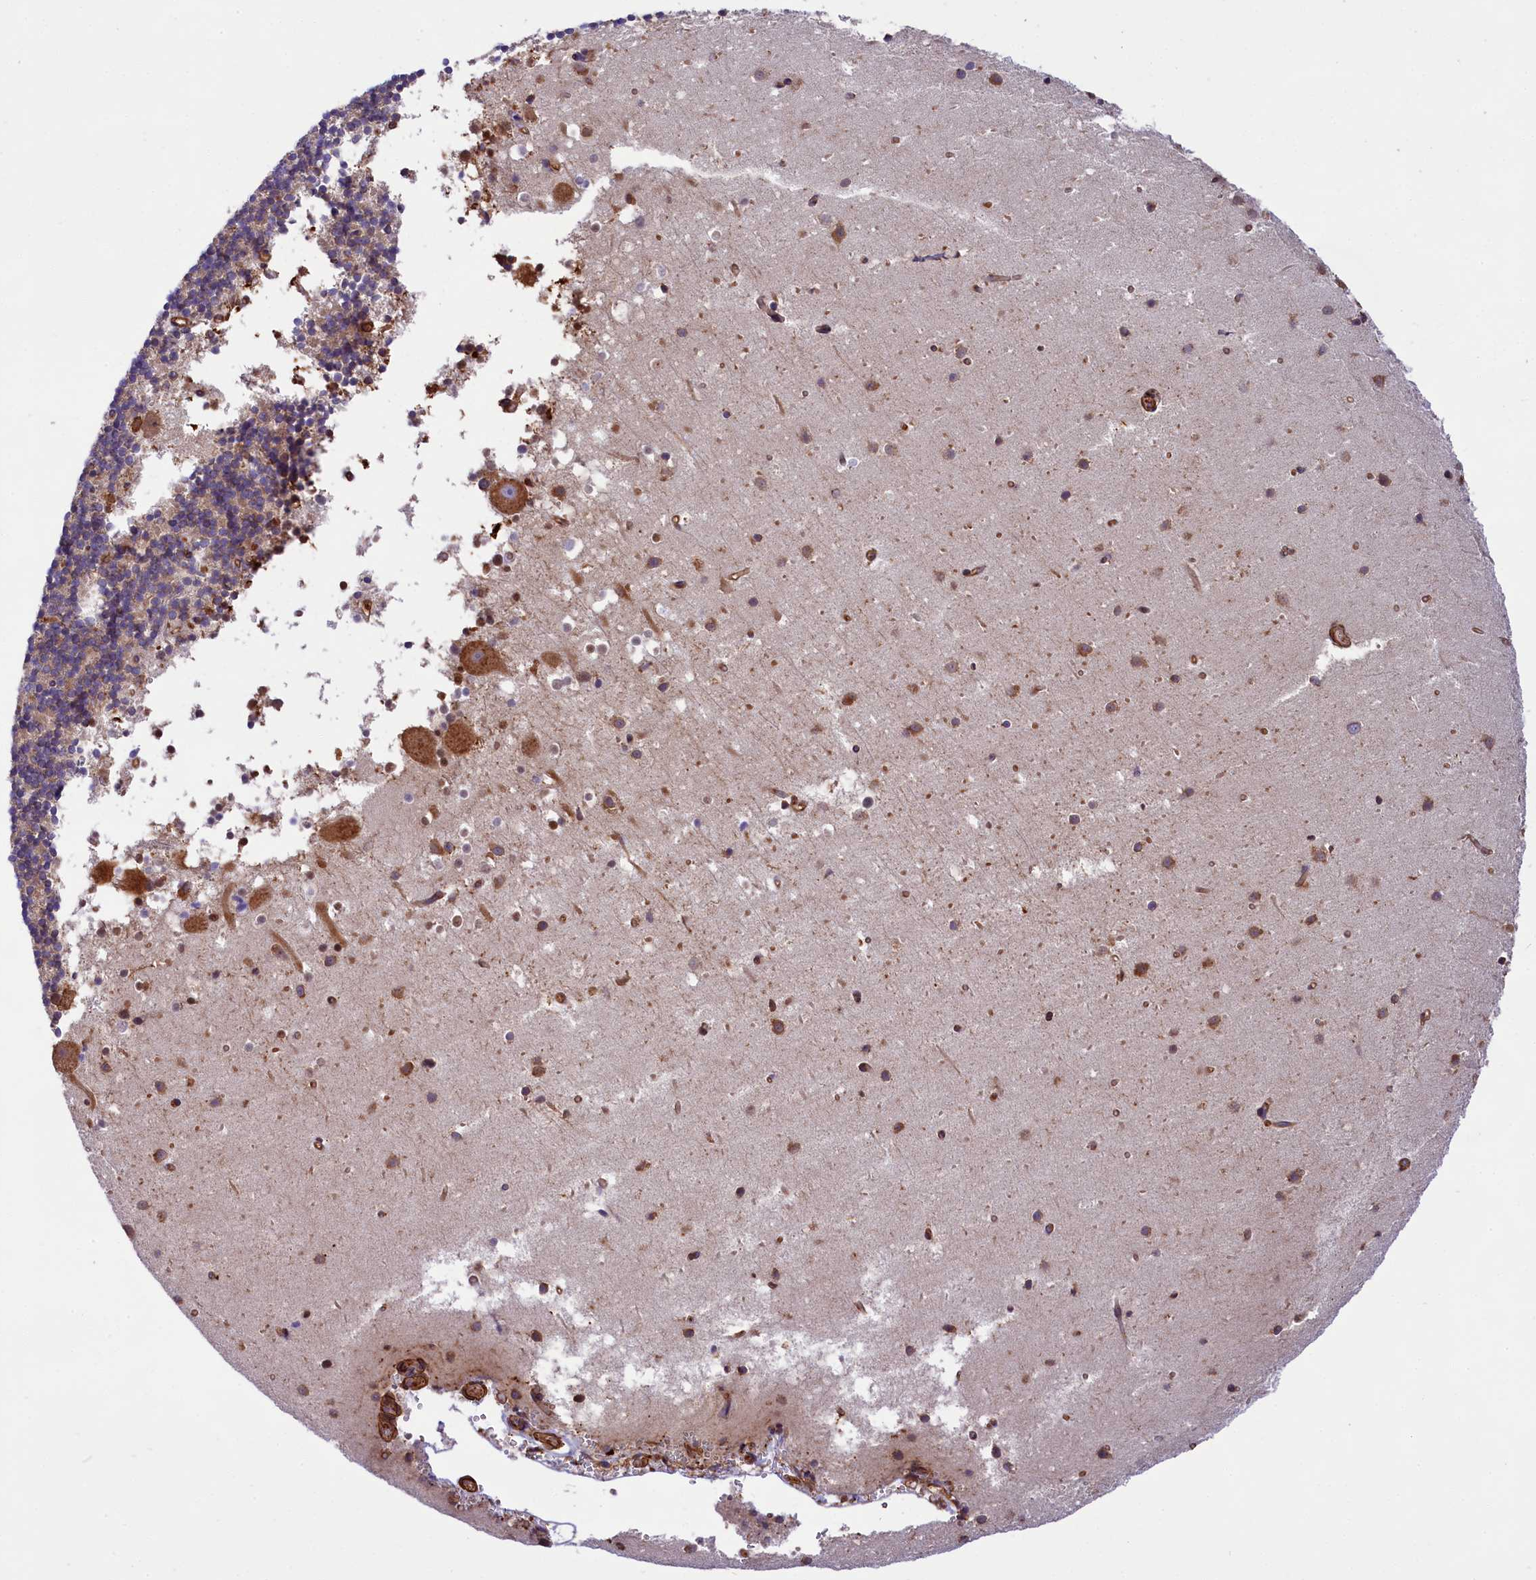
{"staining": {"intensity": "weak", "quantity": "25%-75%", "location": "cytoplasmic/membranous"}, "tissue": "cerebellum", "cell_type": "Cells in granular layer", "image_type": "normal", "snomed": [{"axis": "morphology", "description": "Normal tissue, NOS"}, {"axis": "topography", "description": "Cerebellum"}], "caption": "The histopathology image shows a brown stain indicating the presence of a protein in the cytoplasmic/membranous of cells in granular layer in cerebellum. The protein of interest is shown in brown color, while the nuclei are stained blue.", "gene": "GYS1", "patient": {"sex": "male", "age": 54}}